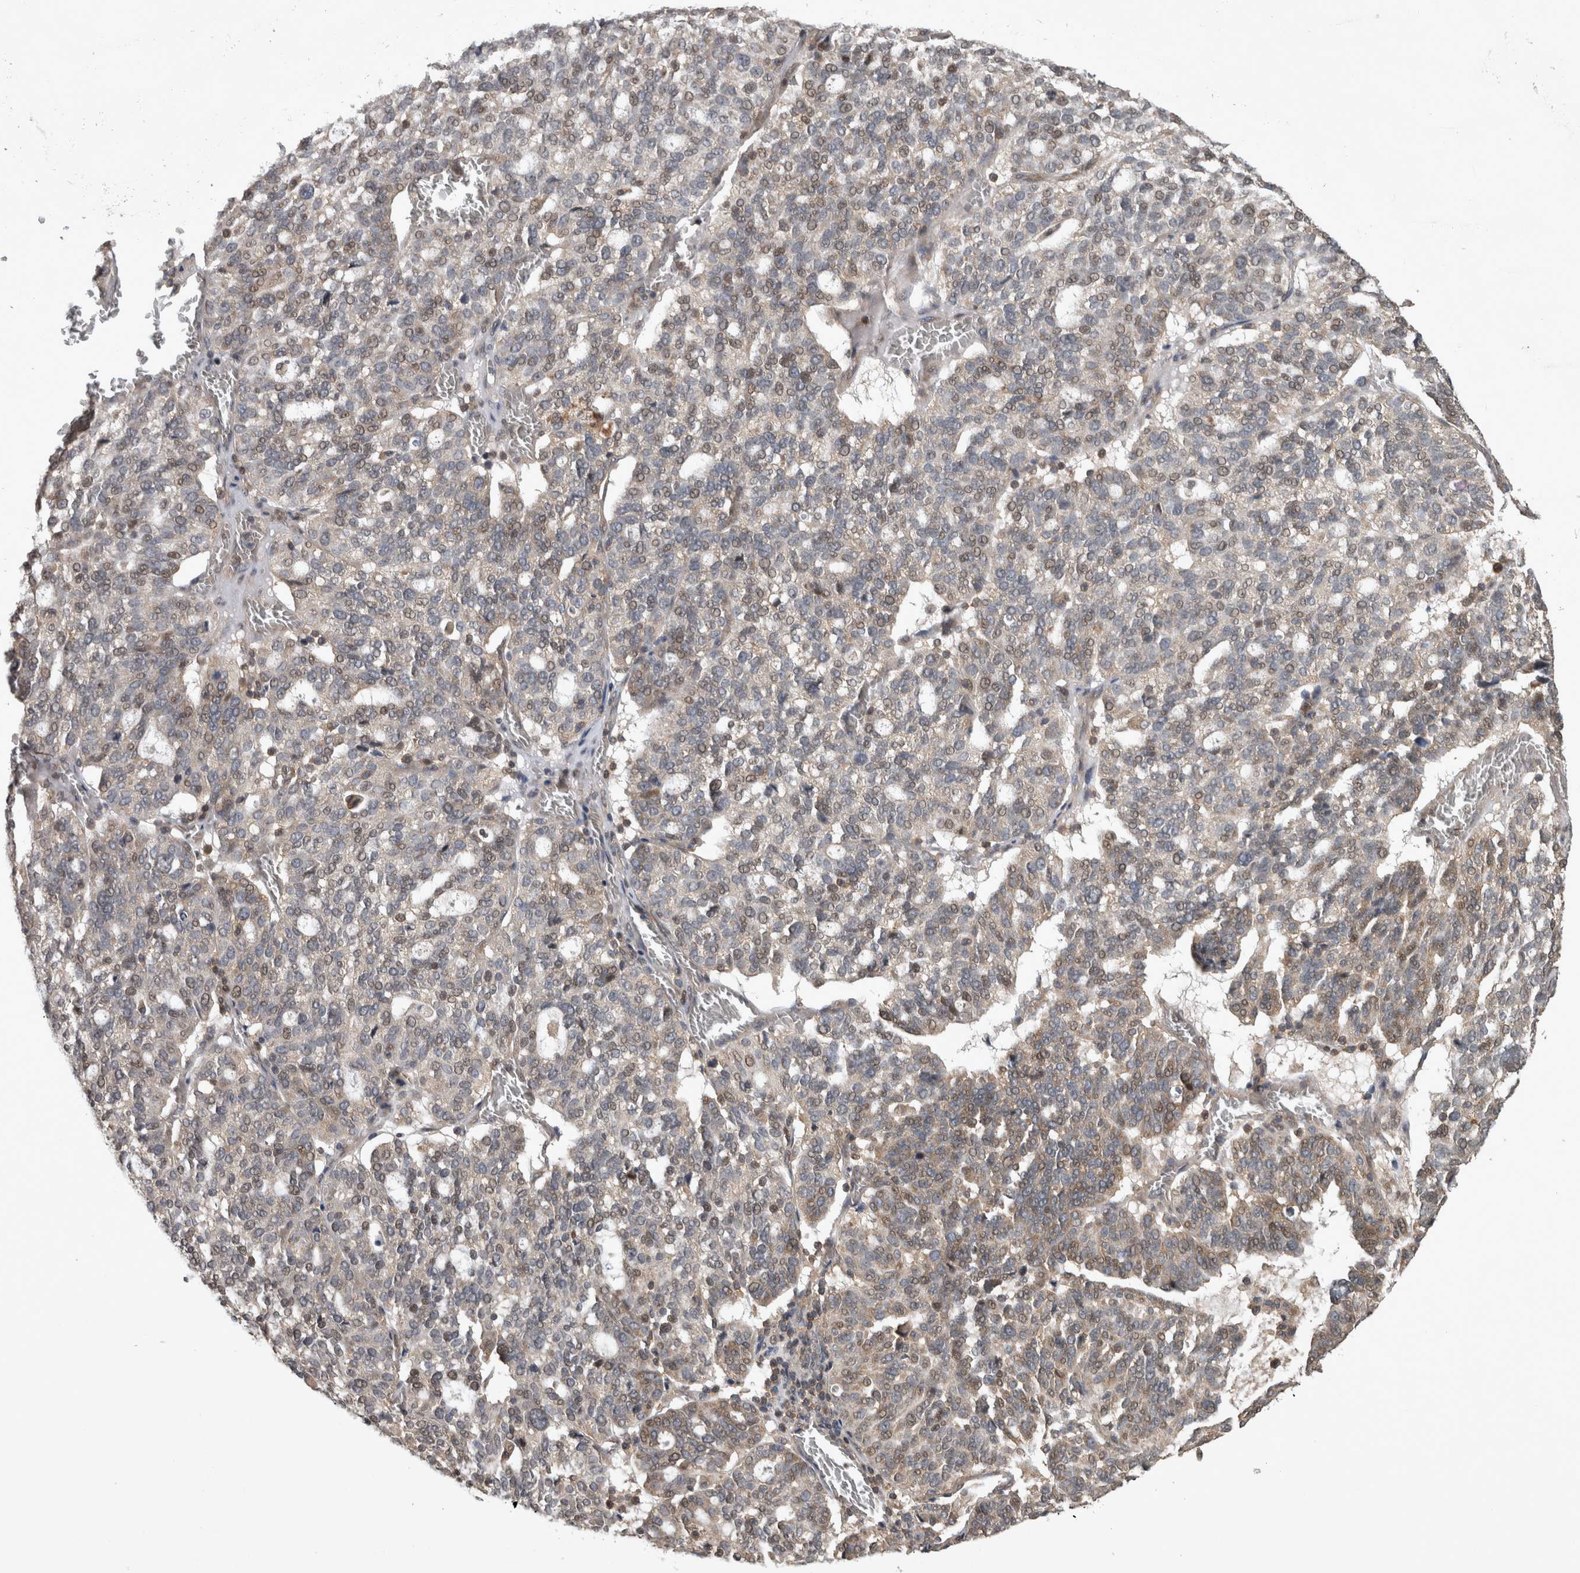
{"staining": {"intensity": "weak", "quantity": "<25%", "location": "cytoplasmic/membranous"}, "tissue": "ovarian cancer", "cell_type": "Tumor cells", "image_type": "cancer", "snomed": [{"axis": "morphology", "description": "Cystadenocarcinoma, serous, NOS"}, {"axis": "topography", "description": "Ovary"}], "caption": "This is an immunohistochemistry (IHC) image of human serous cystadenocarcinoma (ovarian). There is no expression in tumor cells.", "gene": "ATXN2", "patient": {"sex": "female", "age": 59}}